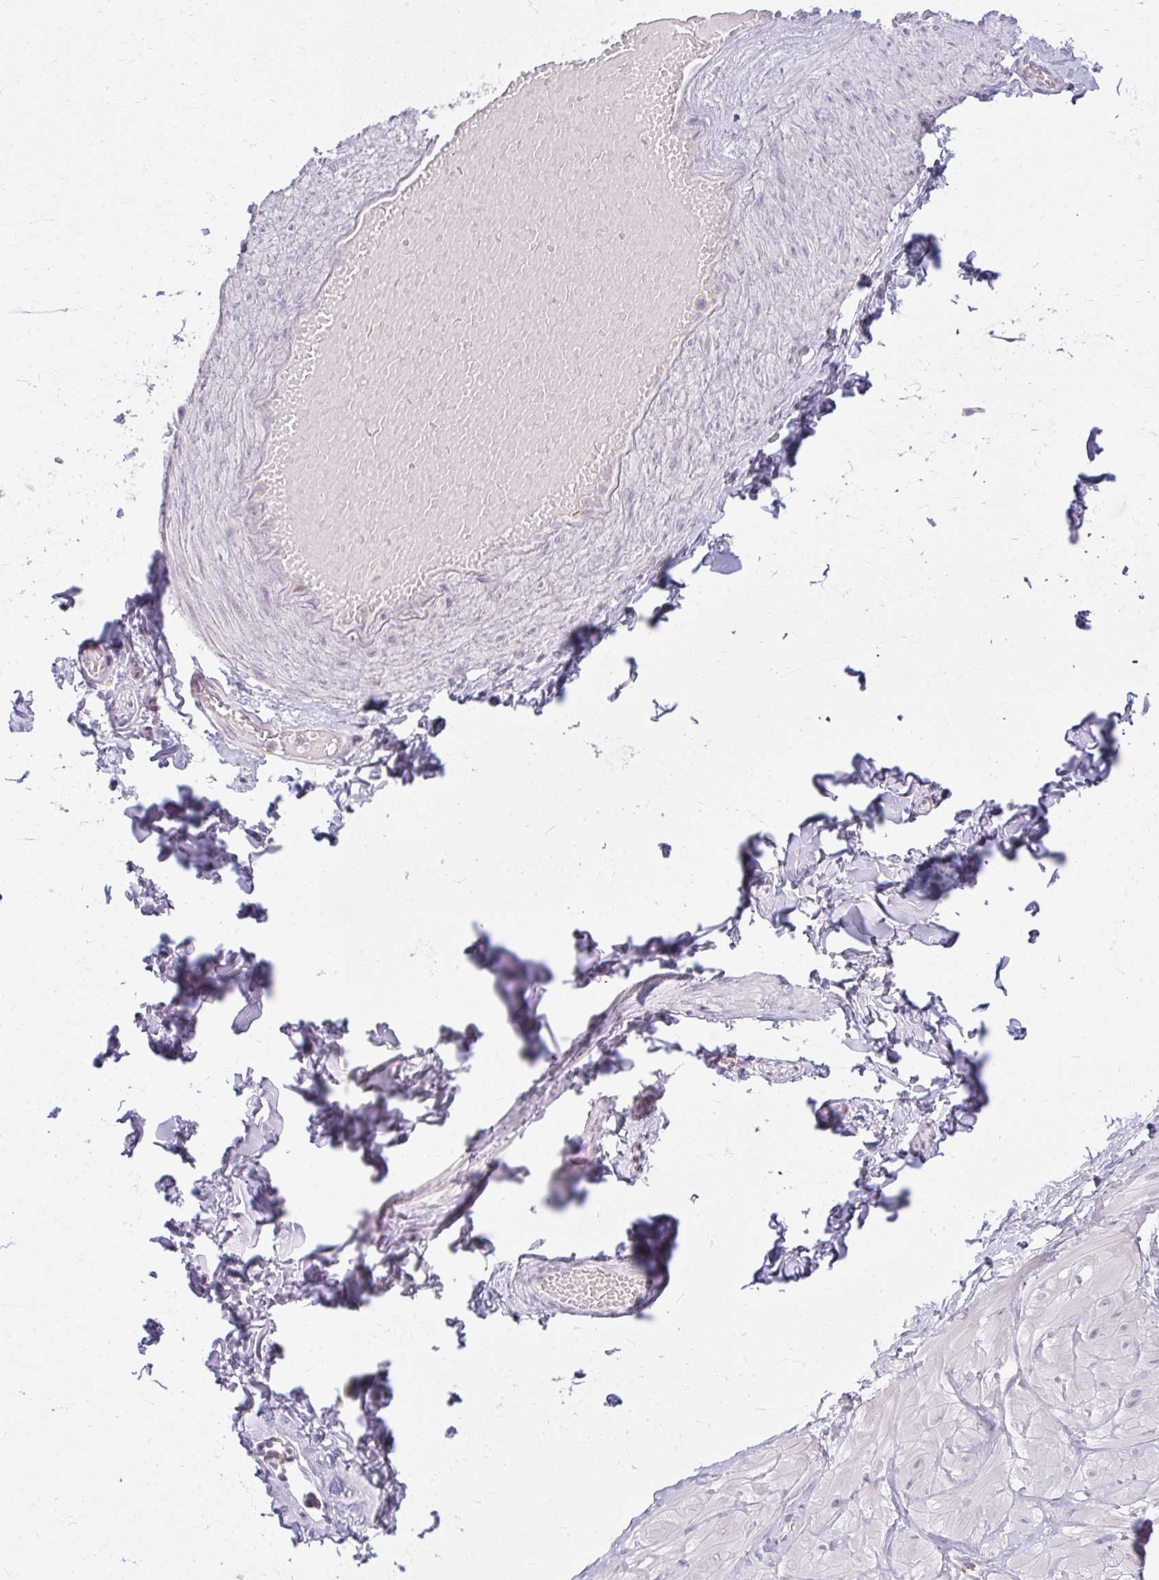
{"staining": {"intensity": "negative", "quantity": "none", "location": "none"}, "tissue": "adipose tissue", "cell_type": "Adipocytes", "image_type": "normal", "snomed": [{"axis": "morphology", "description": "Normal tissue, NOS"}, {"axis": "topography", "description": "Soft tissue"}, {"axis": "topography", "description": "Adipose tissue"}, {"axis": "topography", "description": "Vascular tissue"}, {"axis": "topography", "description": "Peripheral nerve tissue"}], "caption": "Immunohistochemistry photomicrograph of unremarkable adipose tissue: human adipose tissue stained with DAB exhibits no significant protein positivity in adipocytes.", "gene": "ZFYVE26", "patient": {"sex": "male", "age": 29}}